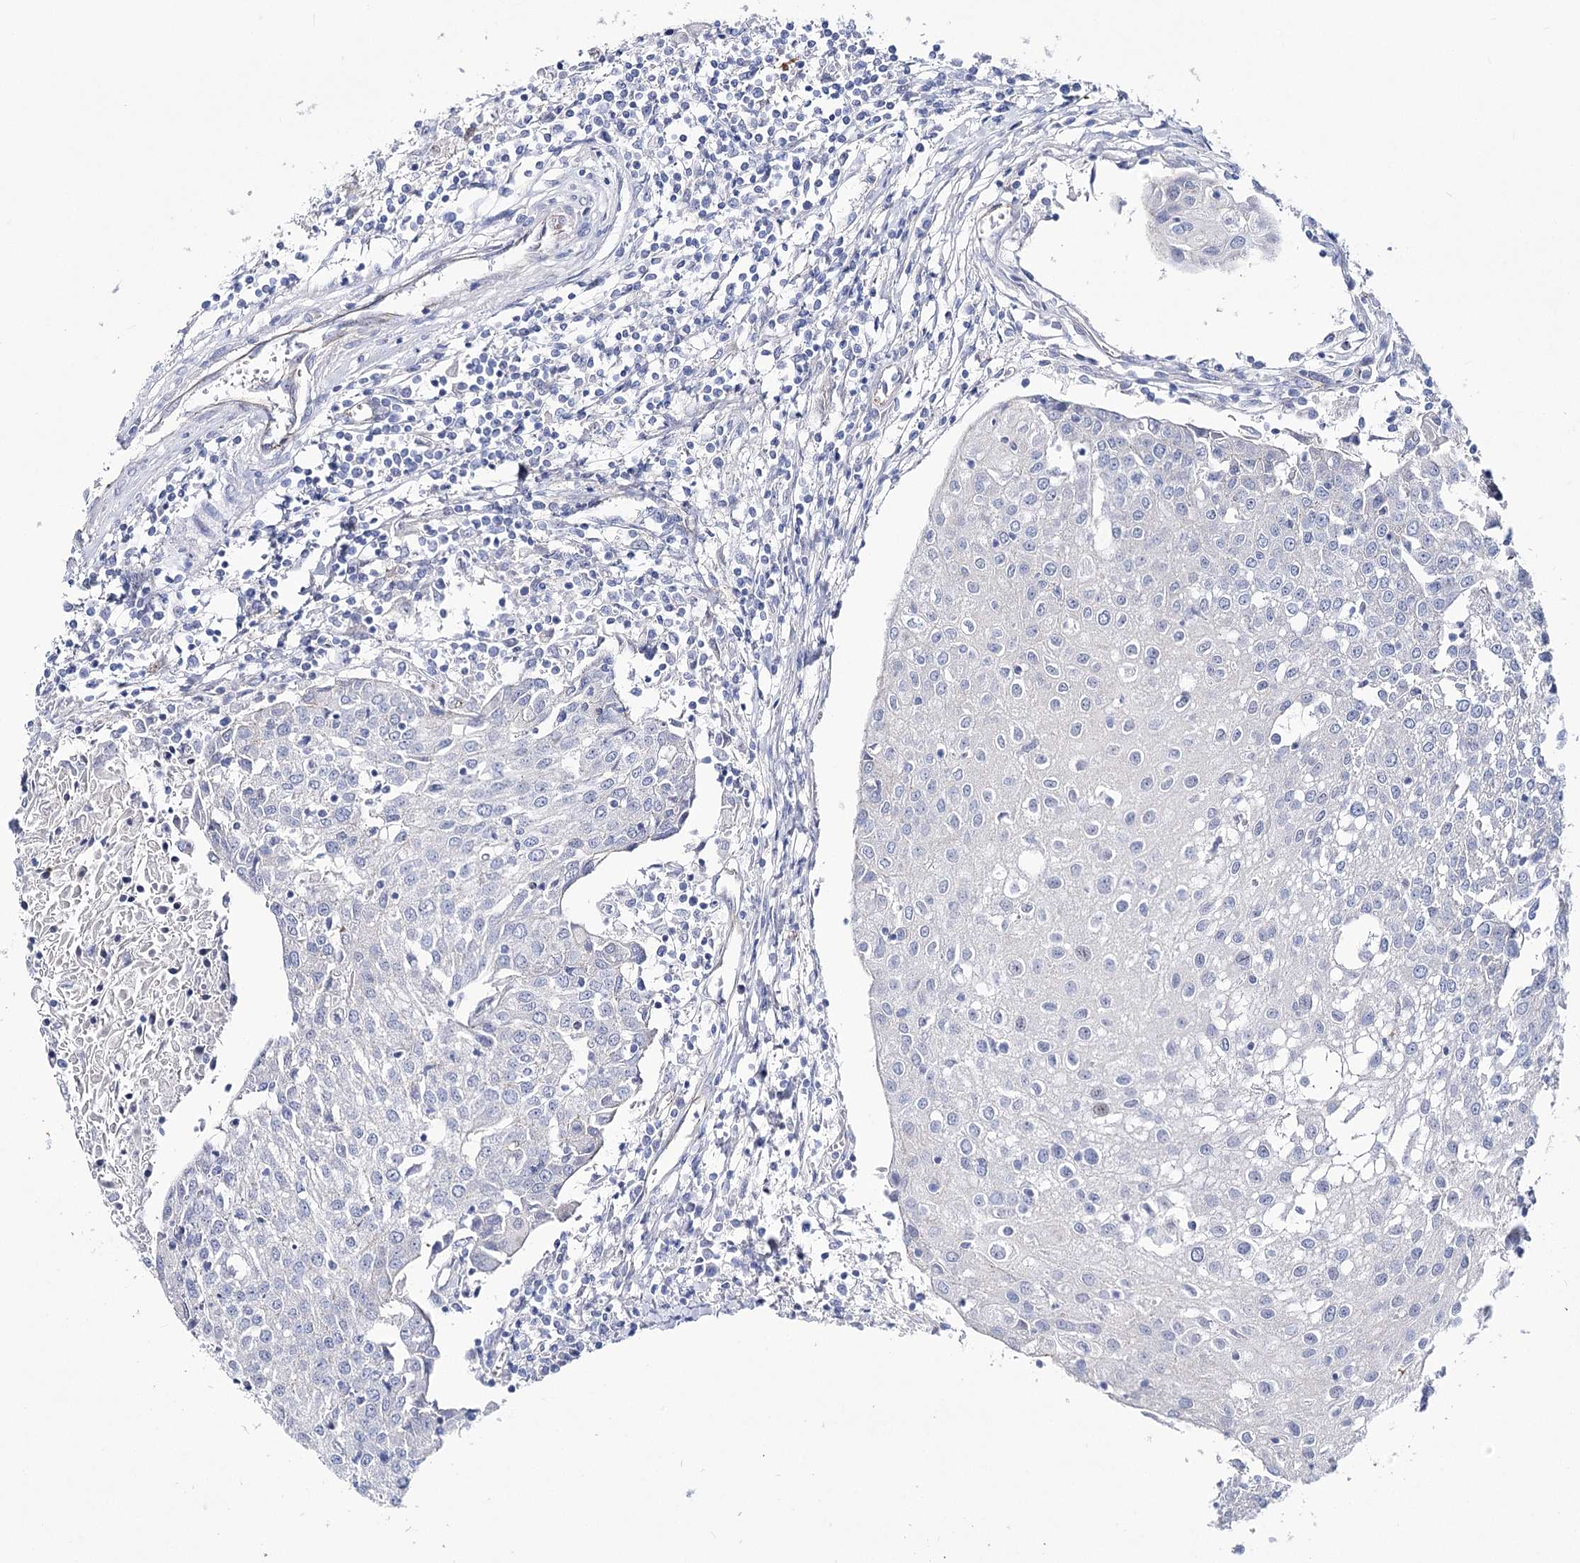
{"staining": {"intensity": "negative", "quantity": "none", "location": "none"}, "tissue": "urothelial cancer", "cell_type": "Tumor cells", "image_type": "cancer", "snomed": [{"axis": "morphology", "description": "Urothelial carcinoma, High grade"}, {"axis": "topography", "description": "Urinary bladder"}], "caption": "High power microscopy micrograph of an immunohistochemistry (IHC) photomicrograph of urothelial carcinoma (high-grade), revealing no significant expression in tumor cells.", "gene": "NRAP", "patient": {"sex": "female", "age": 85}}